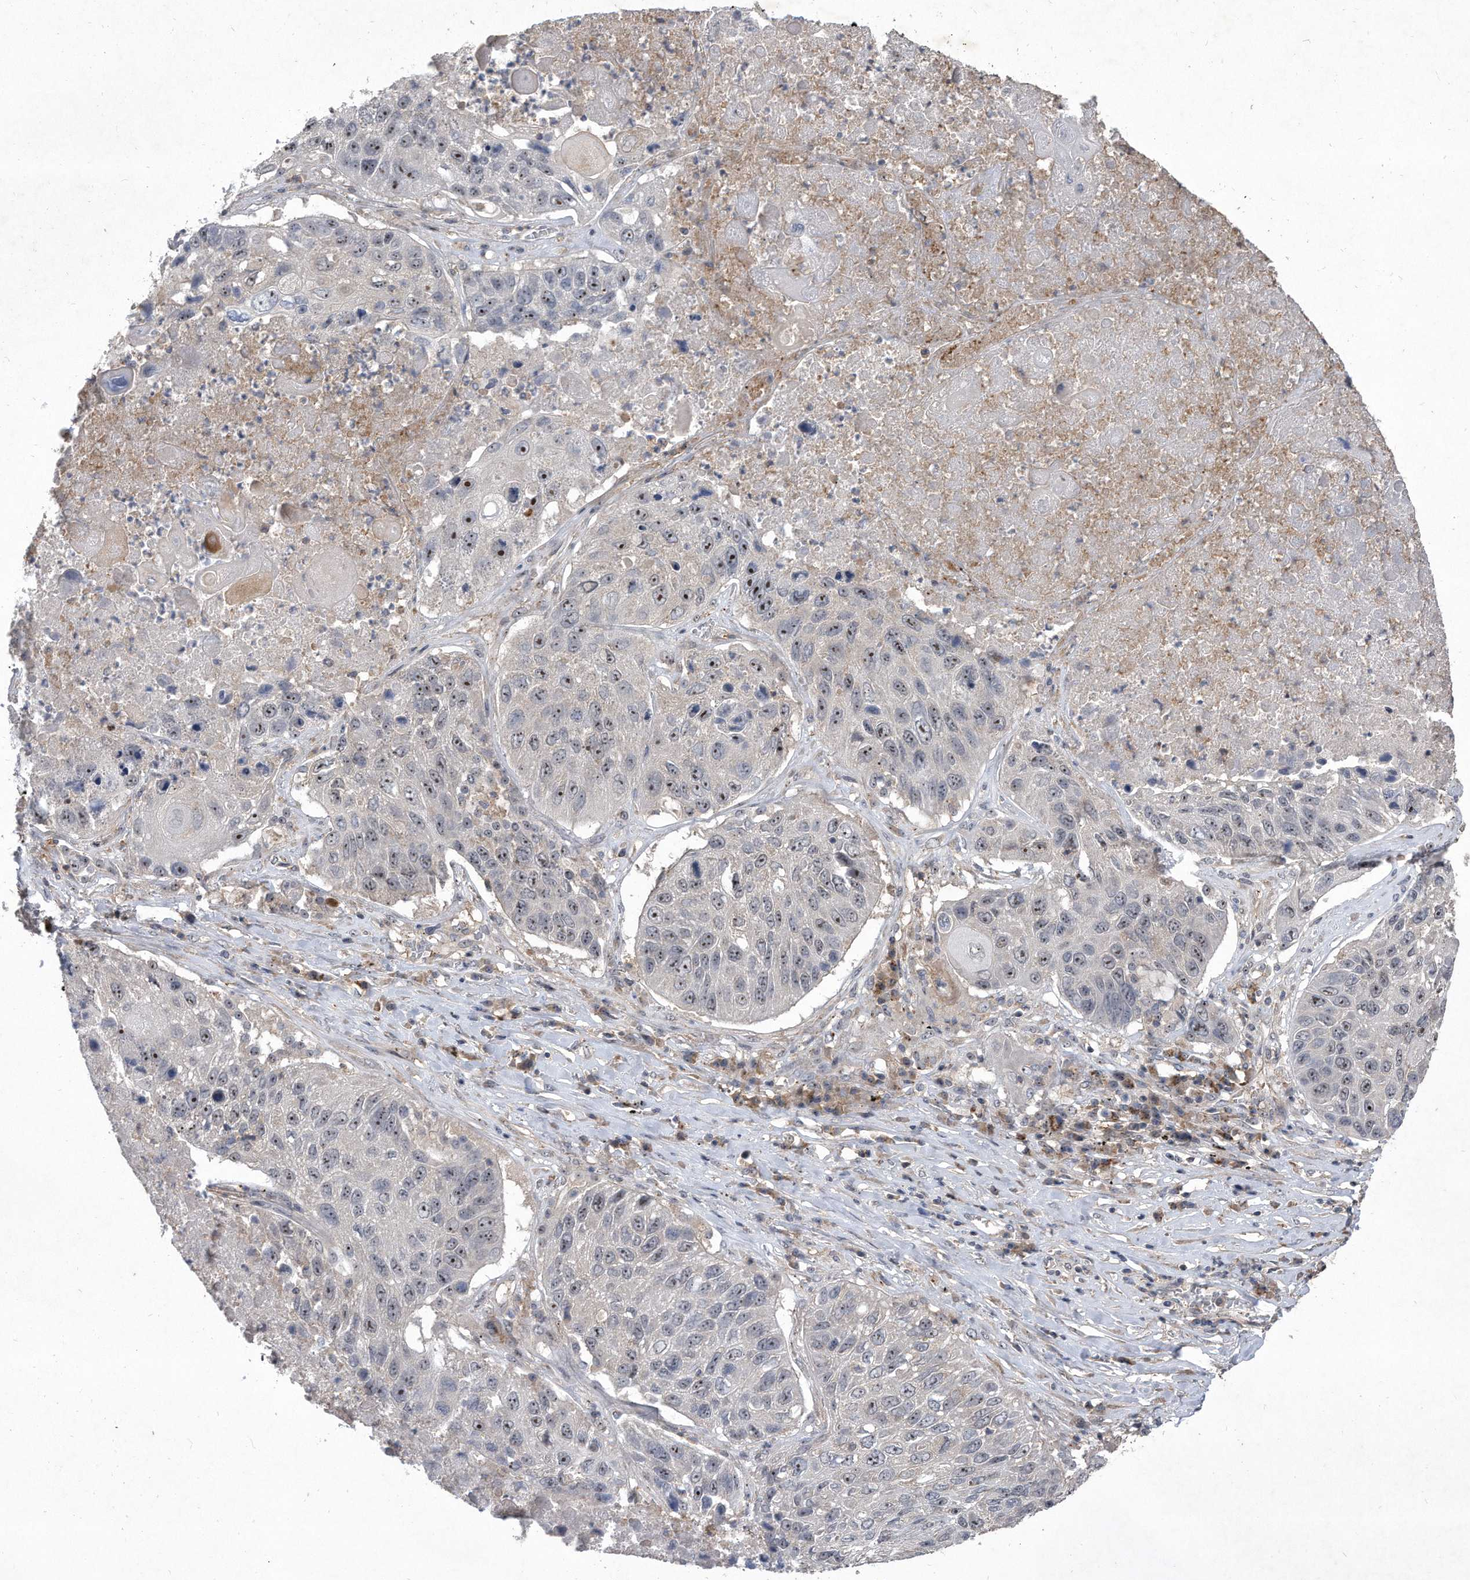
{"staining": {"intensity": "moderate", "quantity": ">75%", "location": "nuclear"}, "tissue": "lung cancer", "cell_type": "Tumor cells", "image_type": "cancer", "snomed": [{"axis": "morphology", "description": "Squamous cell carcinoma, NOS"}, {"axis": "topography", "description": "Lung"}], "caption": "Lung cancer (squamous cell carcinoma) stained with a brown dye shows moderate nuclear positive expression in approximately >75% of tumor cells.", "gene": "PGBD2", "patient": {"sex": "male", "age": 61}}